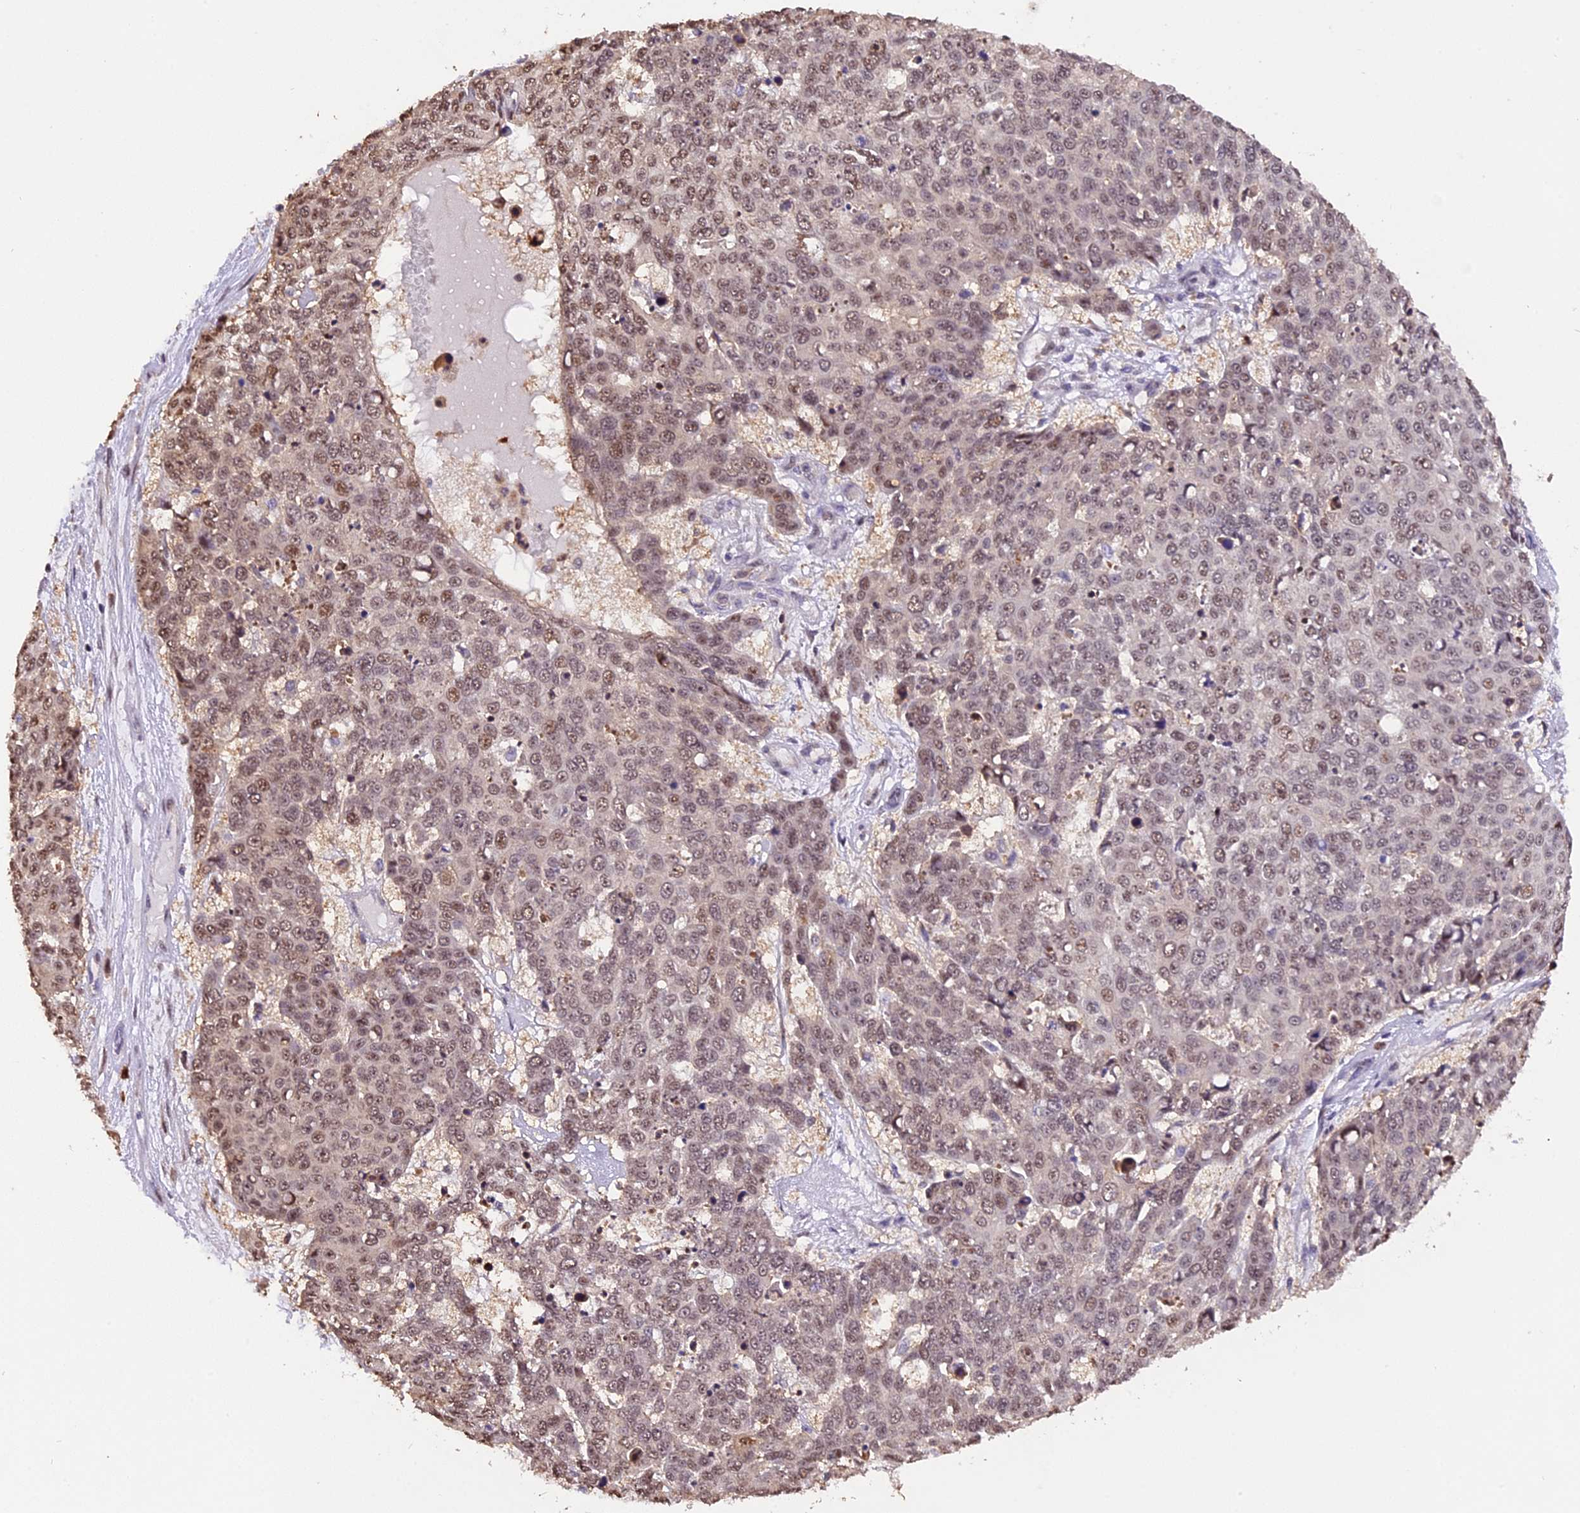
{"staining": {"intensity": "weak", "quantity": ">75%", "location": "nuclear"}, "tissue": "skin cancer", "cell_type": "Tumor cells", "image_type": "cancer", "snomed": [{"axis": "morphology", "description": "Squamous cell carcinoma, NOS"}, {"axis": "topography", "description": "Skin"}], "caption": "Immunohistochemistry (IHC) photomicrograph of skin cancer (squamous cell carcinoma) stained for a protein (brown), which reveals low levels of weak nuclear expression in about >75% of tumor cells.", "gene": "HERPUD1", "patient": {"sex": "male", "age": 71}}